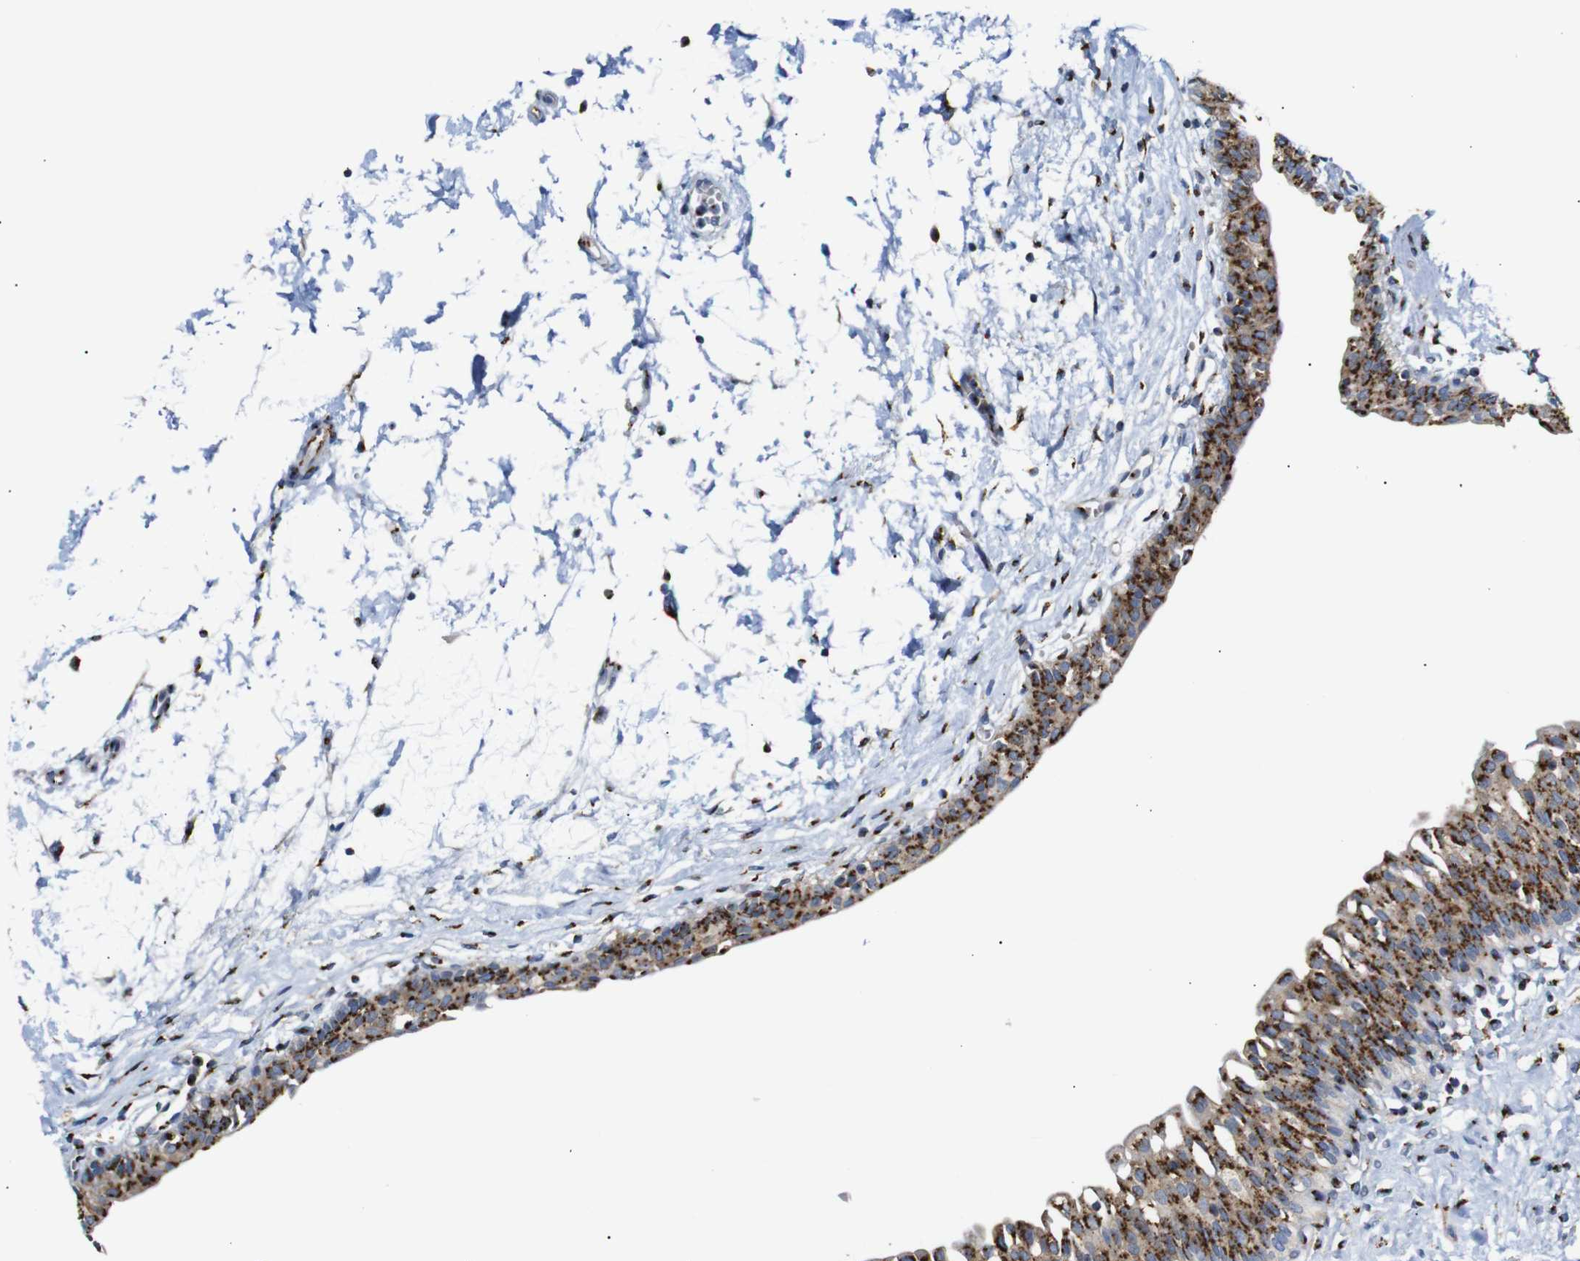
{"staining": {"intensity": "strong", "quantity": ">75%", "location": "cytoplasmic/membranous"}, "tissue": "urinary bladder", "cell_type": "Urothelial cells", "image_type": "normal", "snomed": [{"axis": "morphology", "description": "Normal tissue, NOS"}, {"axis": "topography", "description": "Urinary bladder"}], "caption": "Urothelial cells reveal high levels of strong cytoplasmic/membranous staining in approximately >75% of cells in unremarkable urinary bladder.", "gene": "TGOLN2", "patient": {"sex": "male", "age": 55}}